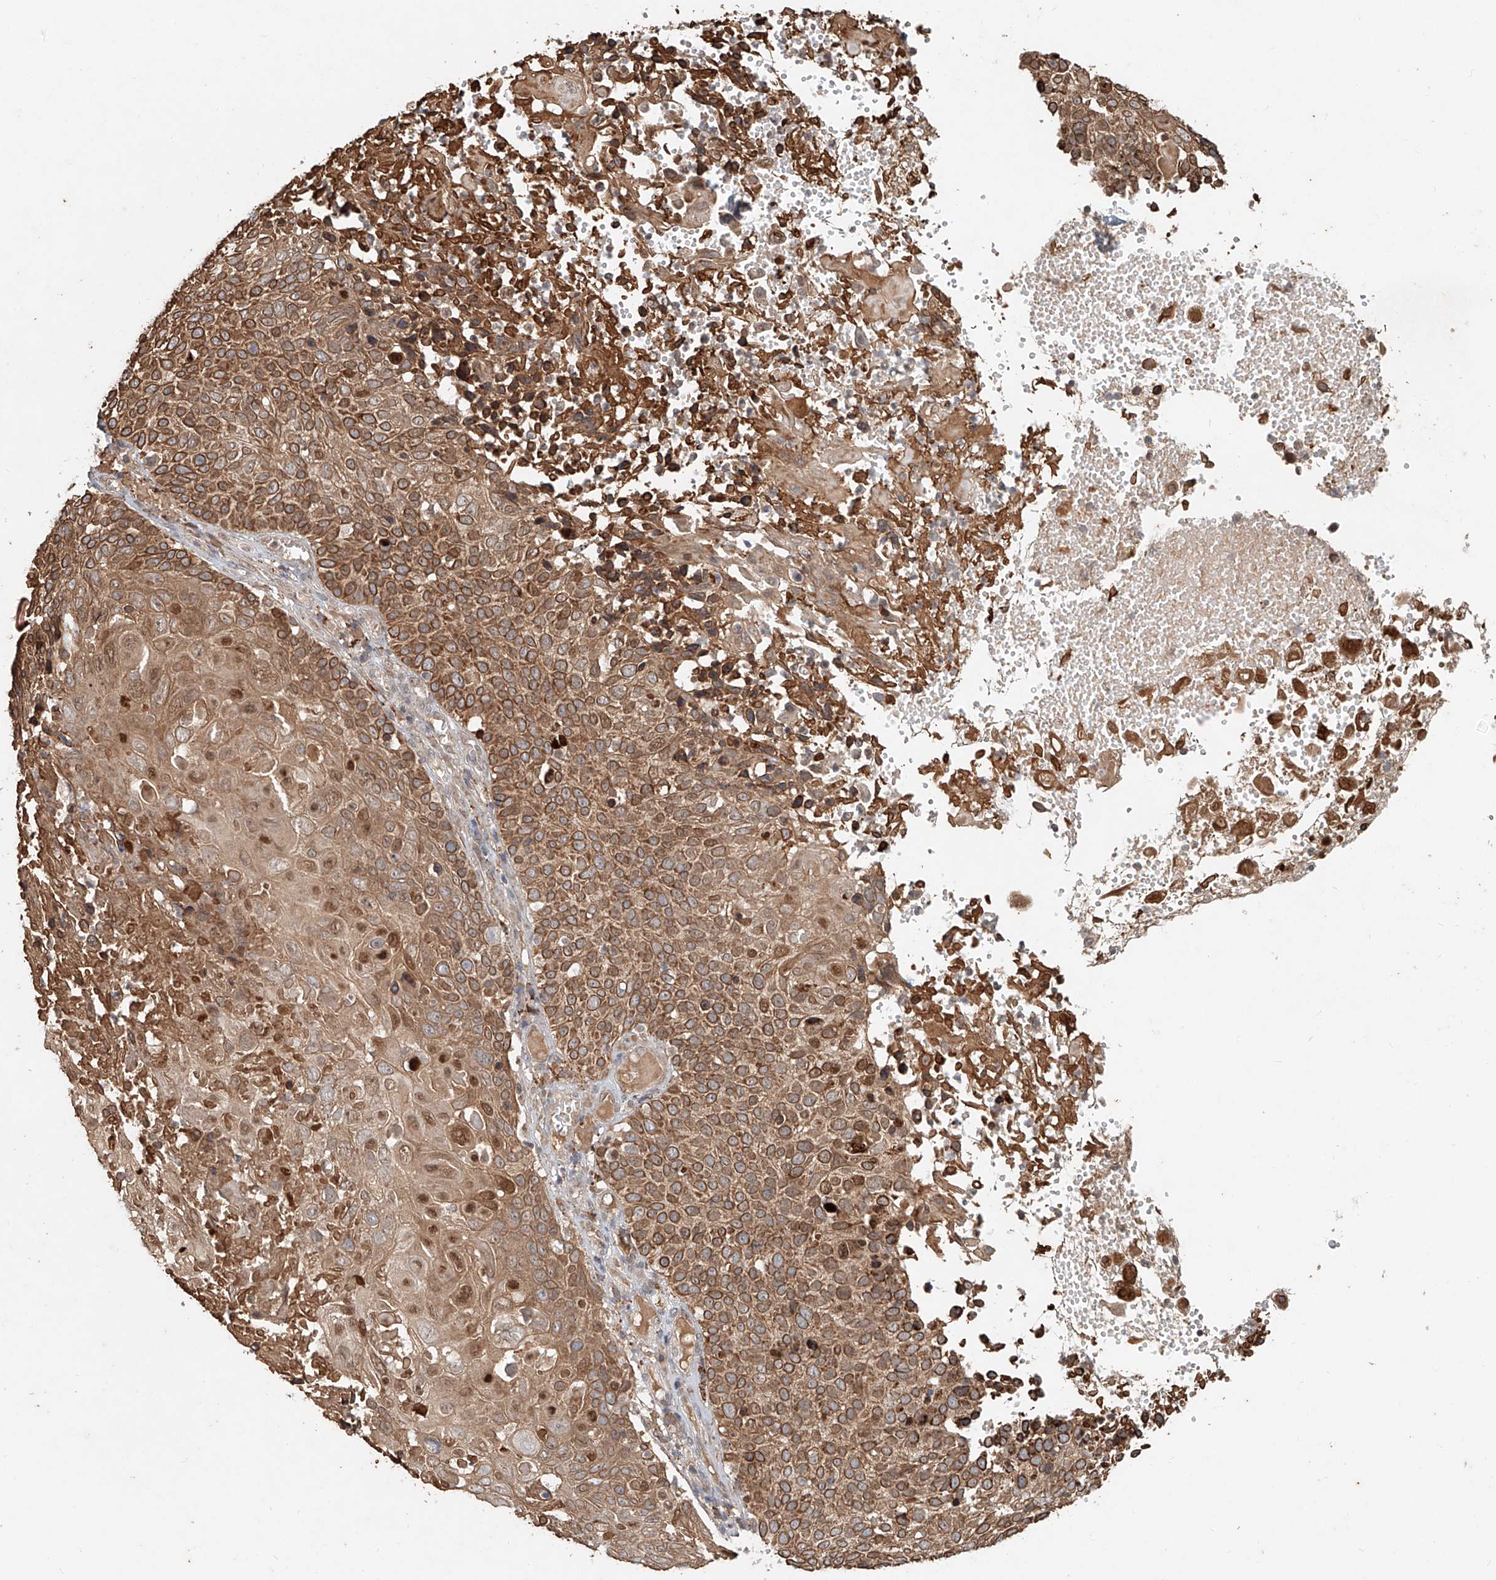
{"staining": {"intensity": "moderate", "quantity": ">75%", "location": "cytoplasmic/membranous"}, "tissue": "cervical cancer", "cell_type": "Tumor cells", "image_type": "cancer", "snomed": [{"axis": "morphology", "description": "Squamous cell carcinoma, NOS"}, {"axis": "topography", "description": "Cervix"}], "caption": "Cervical squamous cell carcinoma stained with a brown dye displays moderate cytoplasmic/membranous positive positivity in approximately >75% of tumor cells.", "gene": "IER5", "patient": {"sex": "female", "age": 74}}